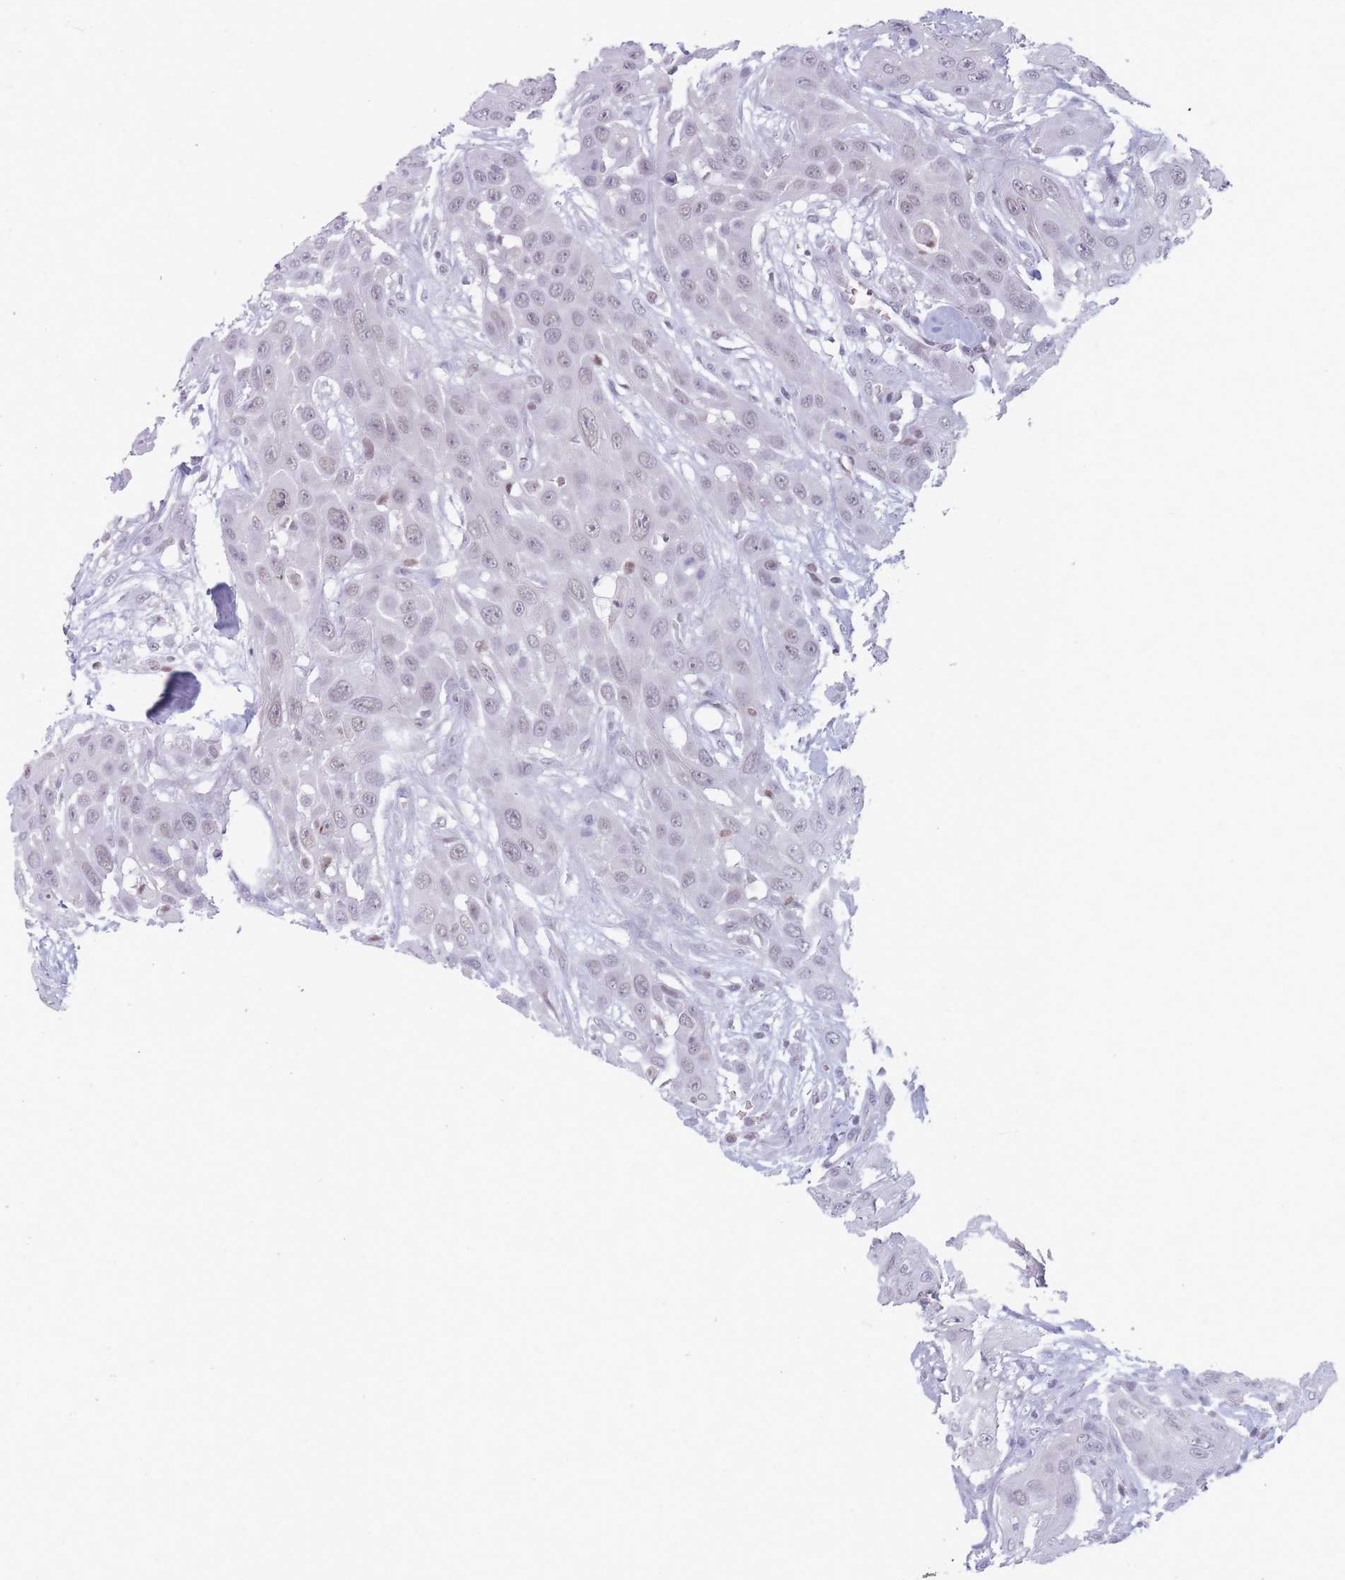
{"staining": {"intensity": "negative", "quantity": "none", "location": "none"}, "tissue": "head and neck cancer", "cell_type": "Tumor cells", "image_type": "cancer", "snomed": [{"axis": "morphology", "description": "Squamous cell carcinoma, NOS"}, {"axis": "topography", "description": "Head-Neck"}], "caption": "DAB immunohistochemical staining of head and neck squamous cell carcinoma exhibits no significant staining in tumor cells.", "gene": "ARID3B", "patient": {"sex": "male", "age": 81}}